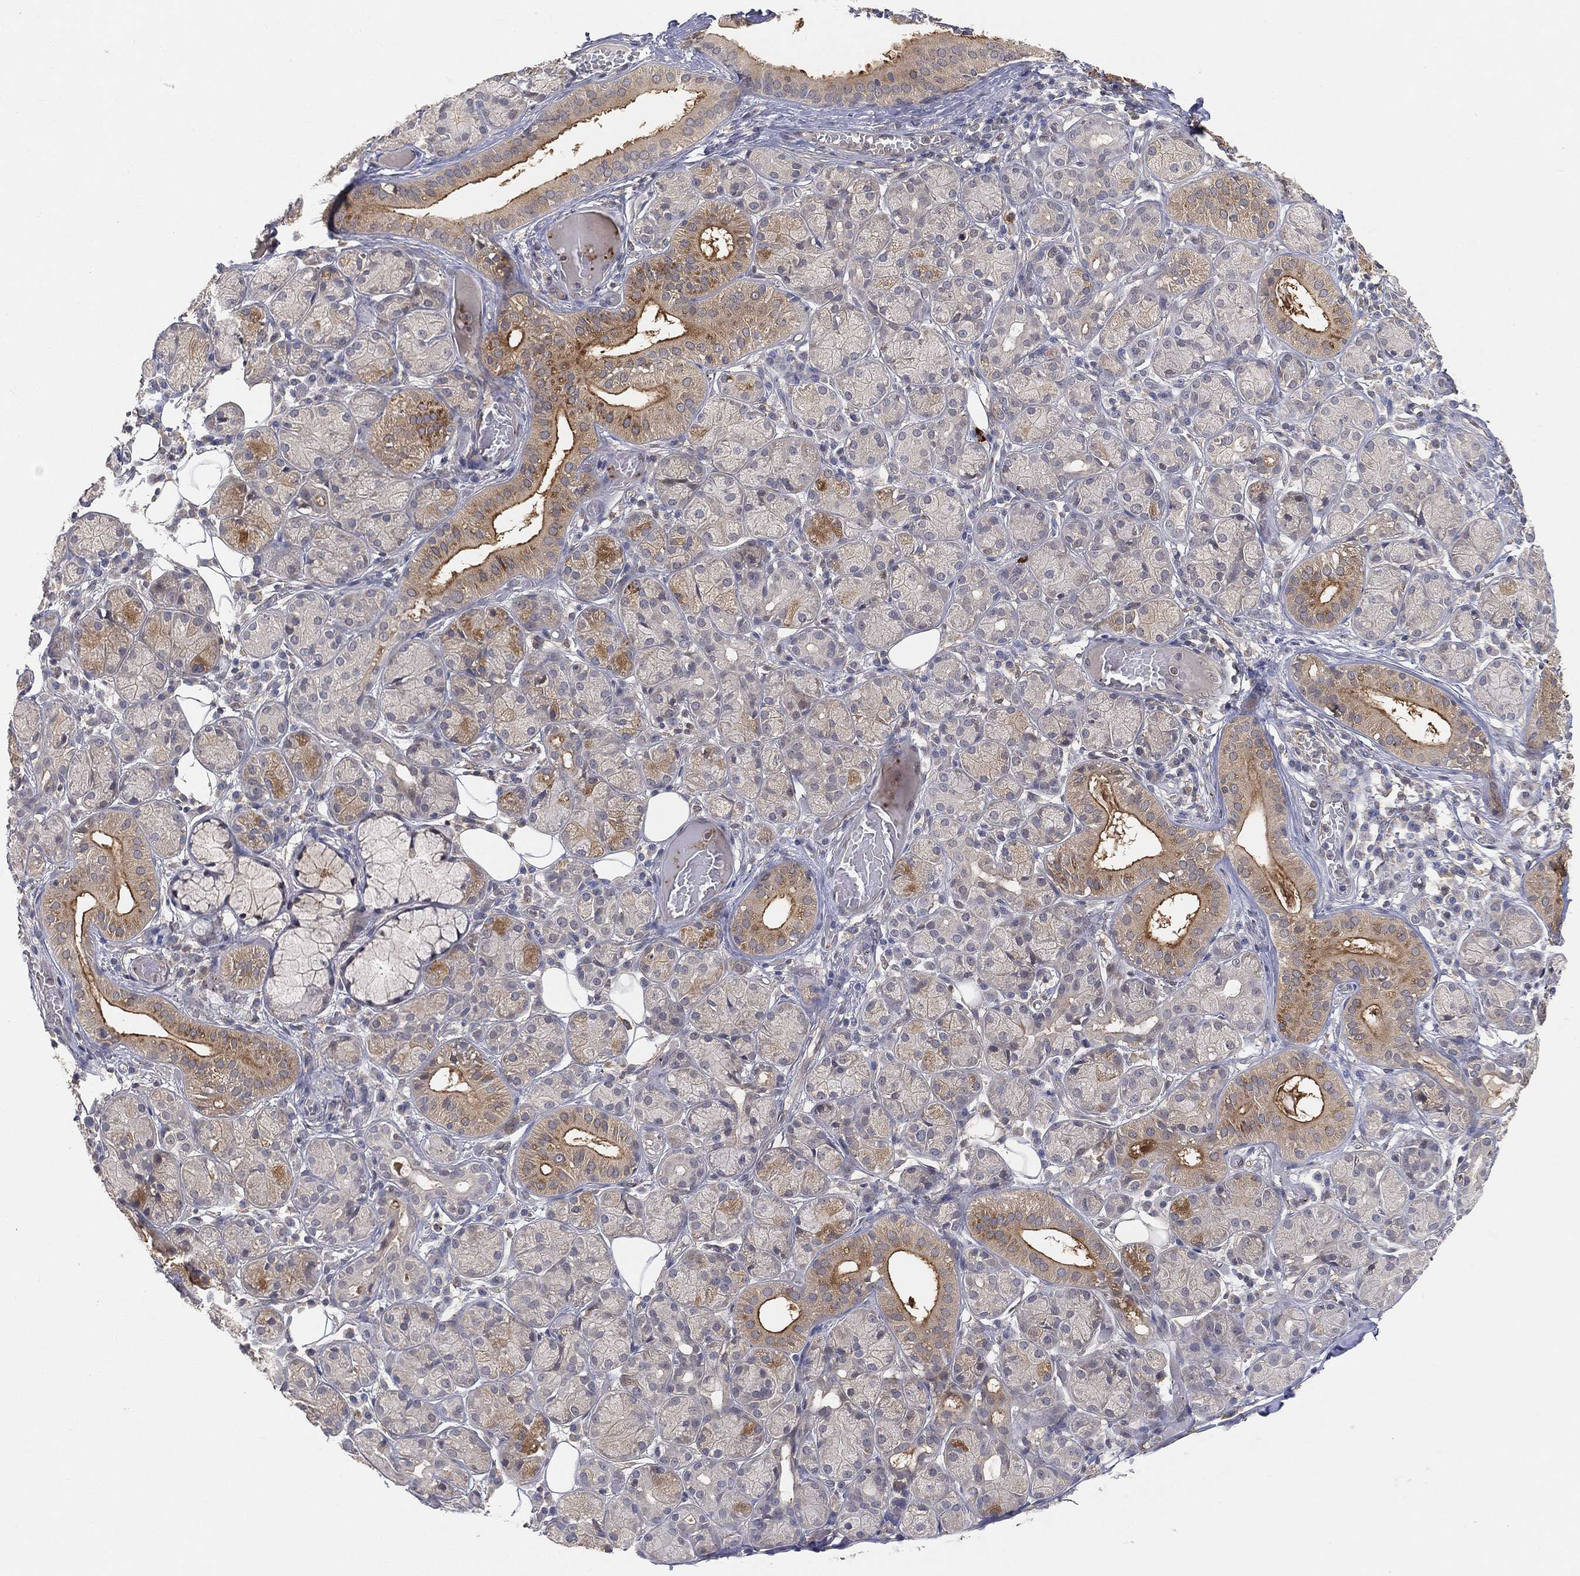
{"staining": {"intensity": "moderate", "quantity": "<25%", "location": "cytoplasmic/membranous"}, "tissue": "salivary gland", "cell_type": "Glandular cells", "image_type": "normal", "snomed": [{"axis": "morphology", "description": "Normal tissue, NOS"}, {"axis": "topography", "description": "Salivary gland"}], "caption": "Benign salivary gland was stained to show a protein in brown. There is low levels of moderate cytoplasmic/membranous positivity in about <25% of glandular cells.", "gene": "MAPK1", "patient": {"sex": "male", "age": 71}}